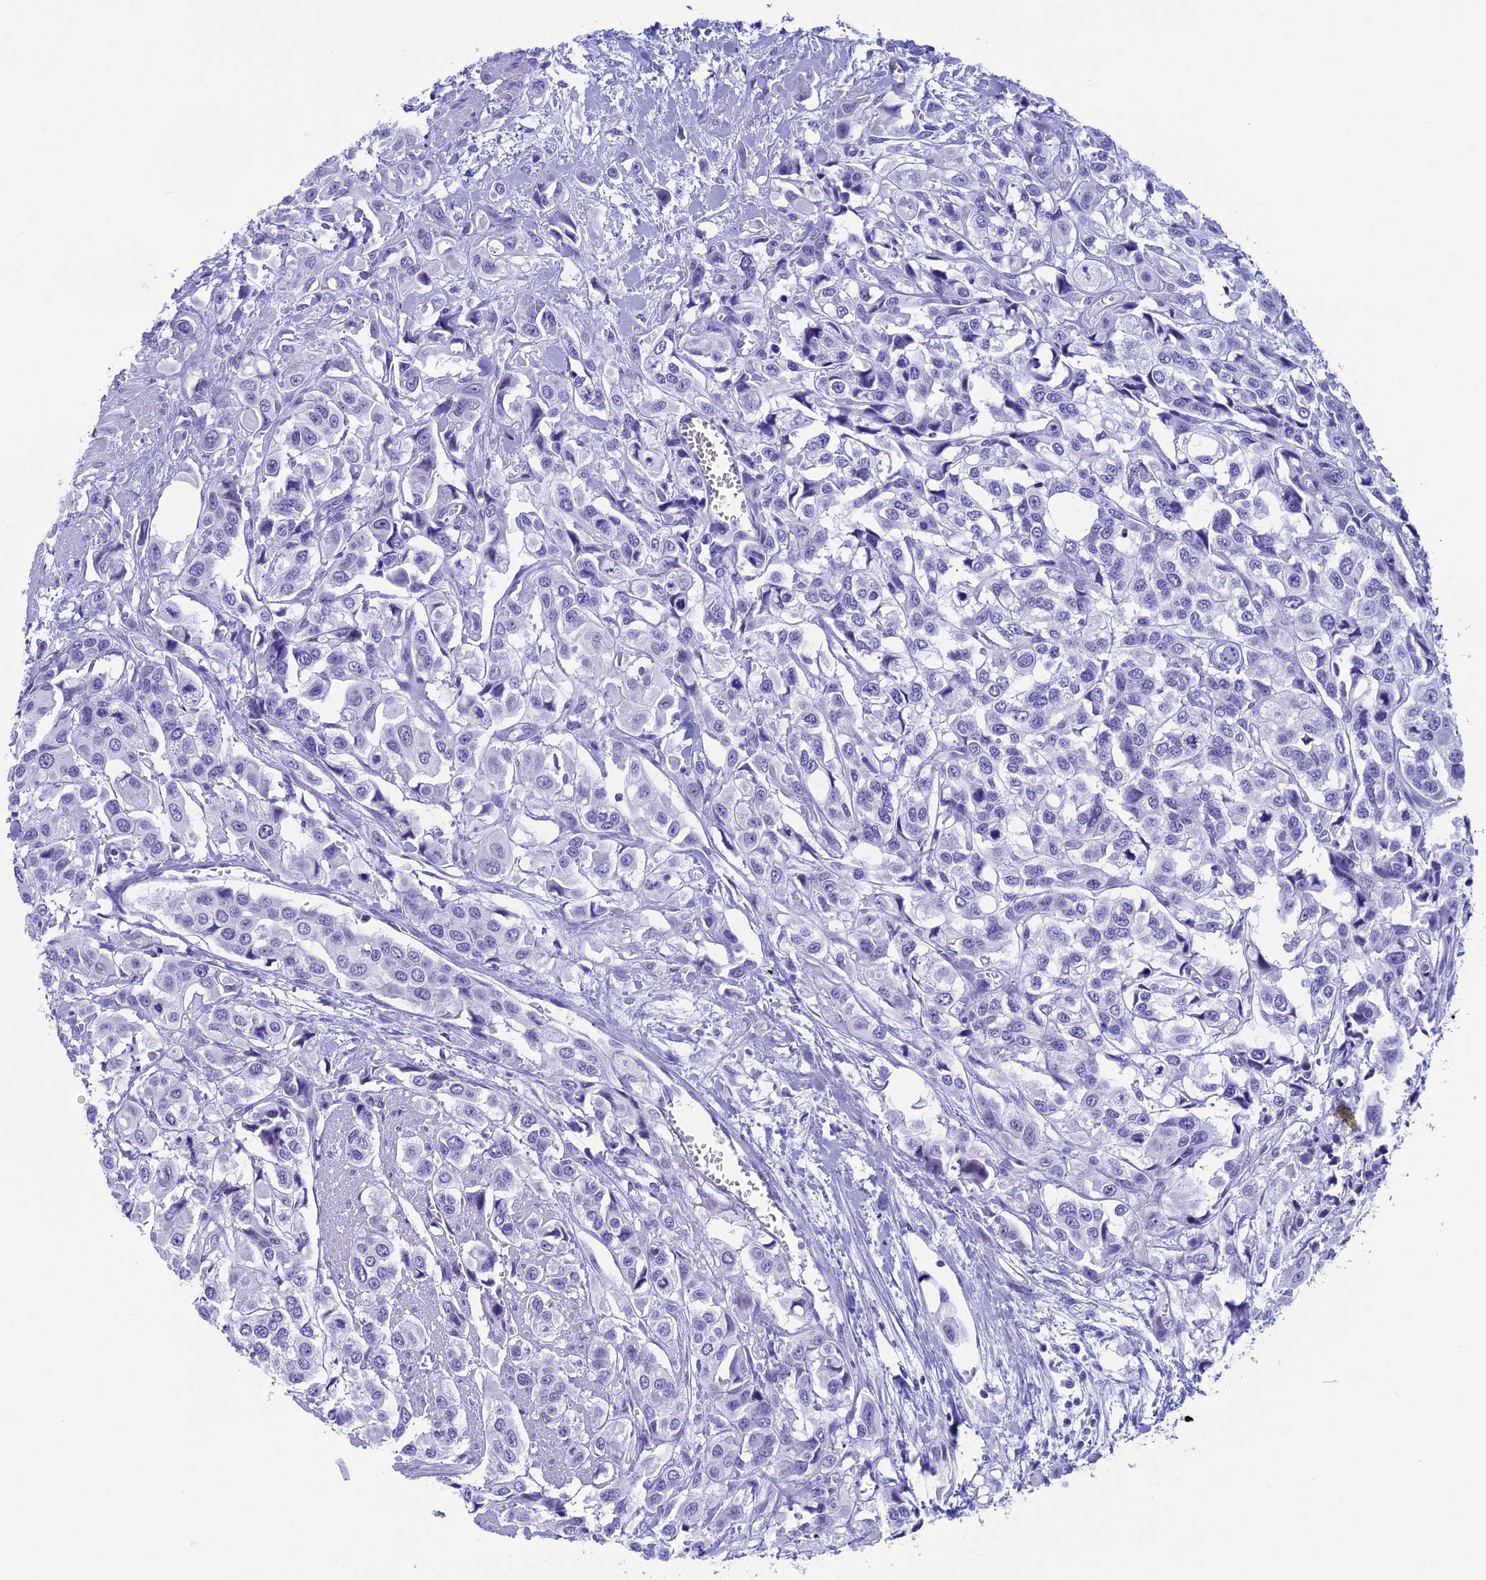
{"staining": {"intensity": "negative", "quantity": "none", "location": "none"}, "tissue": "urothelial cancer", "cell_type": "Tumor cells", "image_type": "cancer", "snomed": [{"axis": "morphology", "description": "Urothelial carcinoma, High grade"}, {"axis": "topography", "description": "Urinary bladder"}], "caption": "The immunohistochemistry (IHC) photomicrograph has no significant expression in tumor cells of urothelial cancer tissue.", "gene": "FAM169A", "patient": {"sex": "male", "age": 67}}